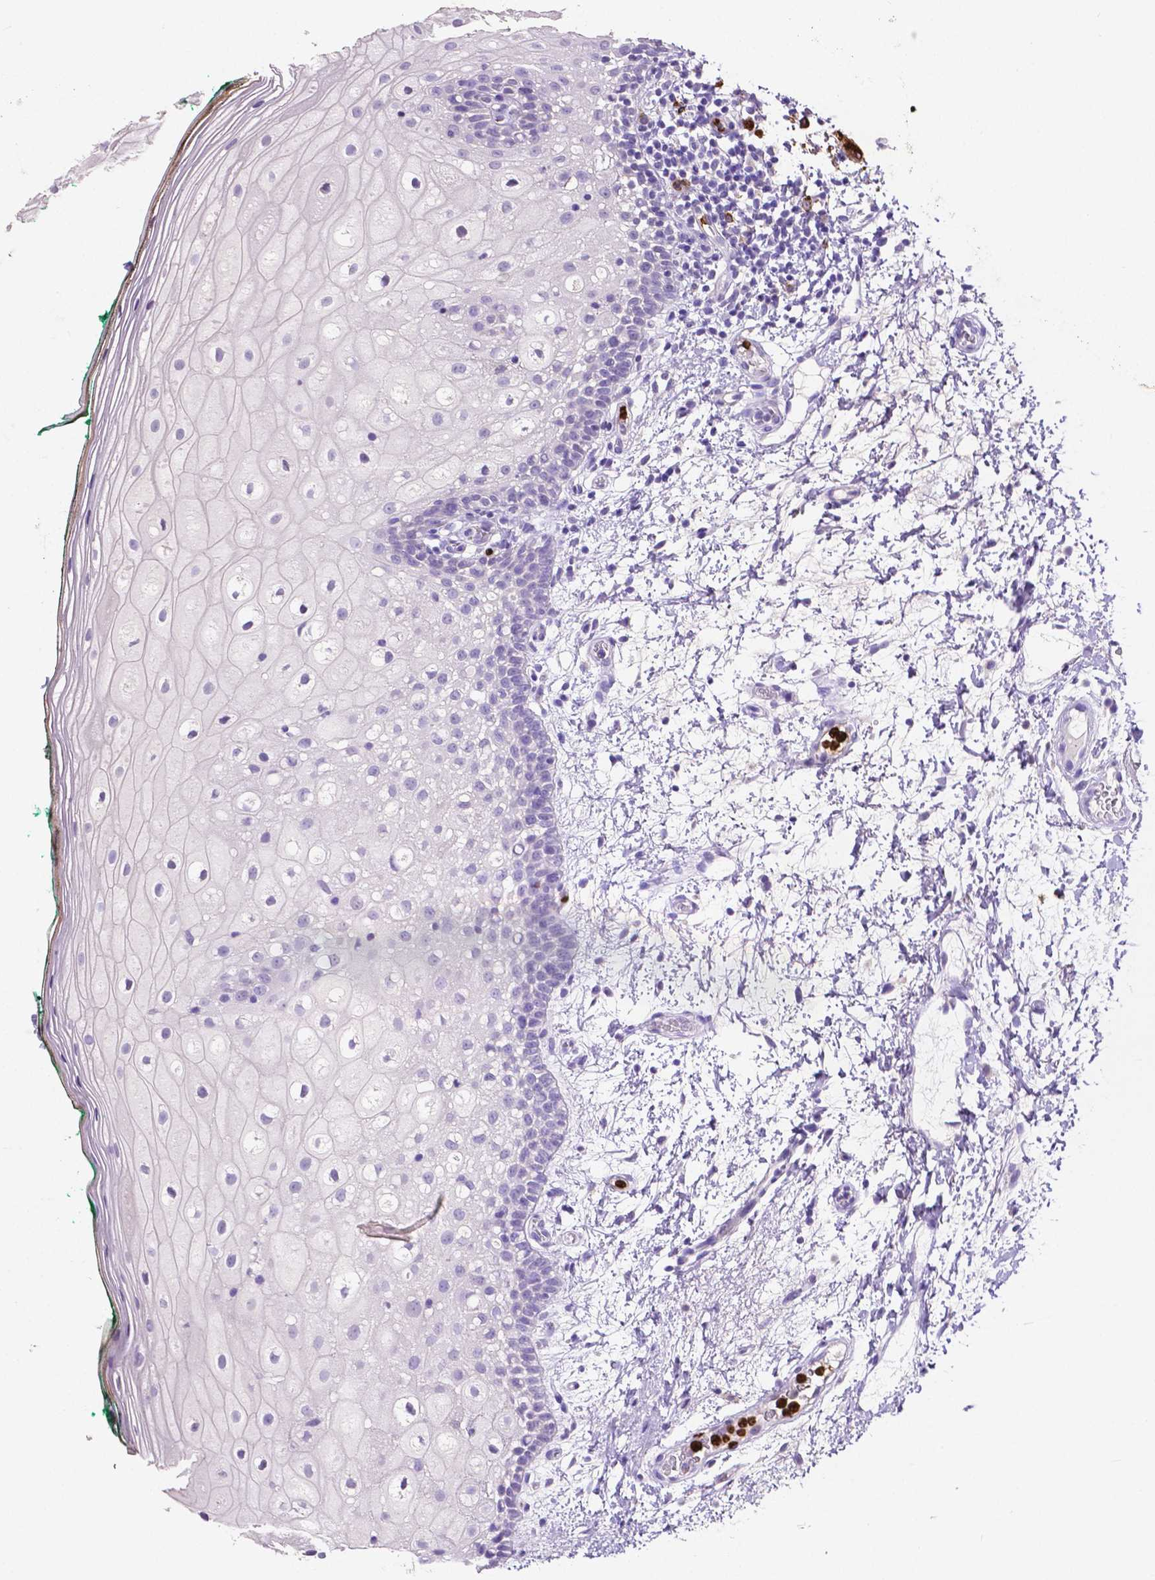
{"staining": {"intensity": "negative", "quantity": "none", "location": "none"}, "tissue": "oral mucosa", "cell_type": "Squamous epithelial cells", "image_type": "normal", "snomed": [{"axis": "morphology", "description": "Normal tissue, NOS"}, {"axis": "topography", "description": "Oral tissue"}], "caption": "This image is of unremarkable oral mucosa stained with immunohistochemistry (IHC) to label a protein in brown with the nuclei are counter-stained blue. There is no staining in squamous epithelial cells.", "gene": "MMP9", "patient": {"sex": "female", "age": 83}}